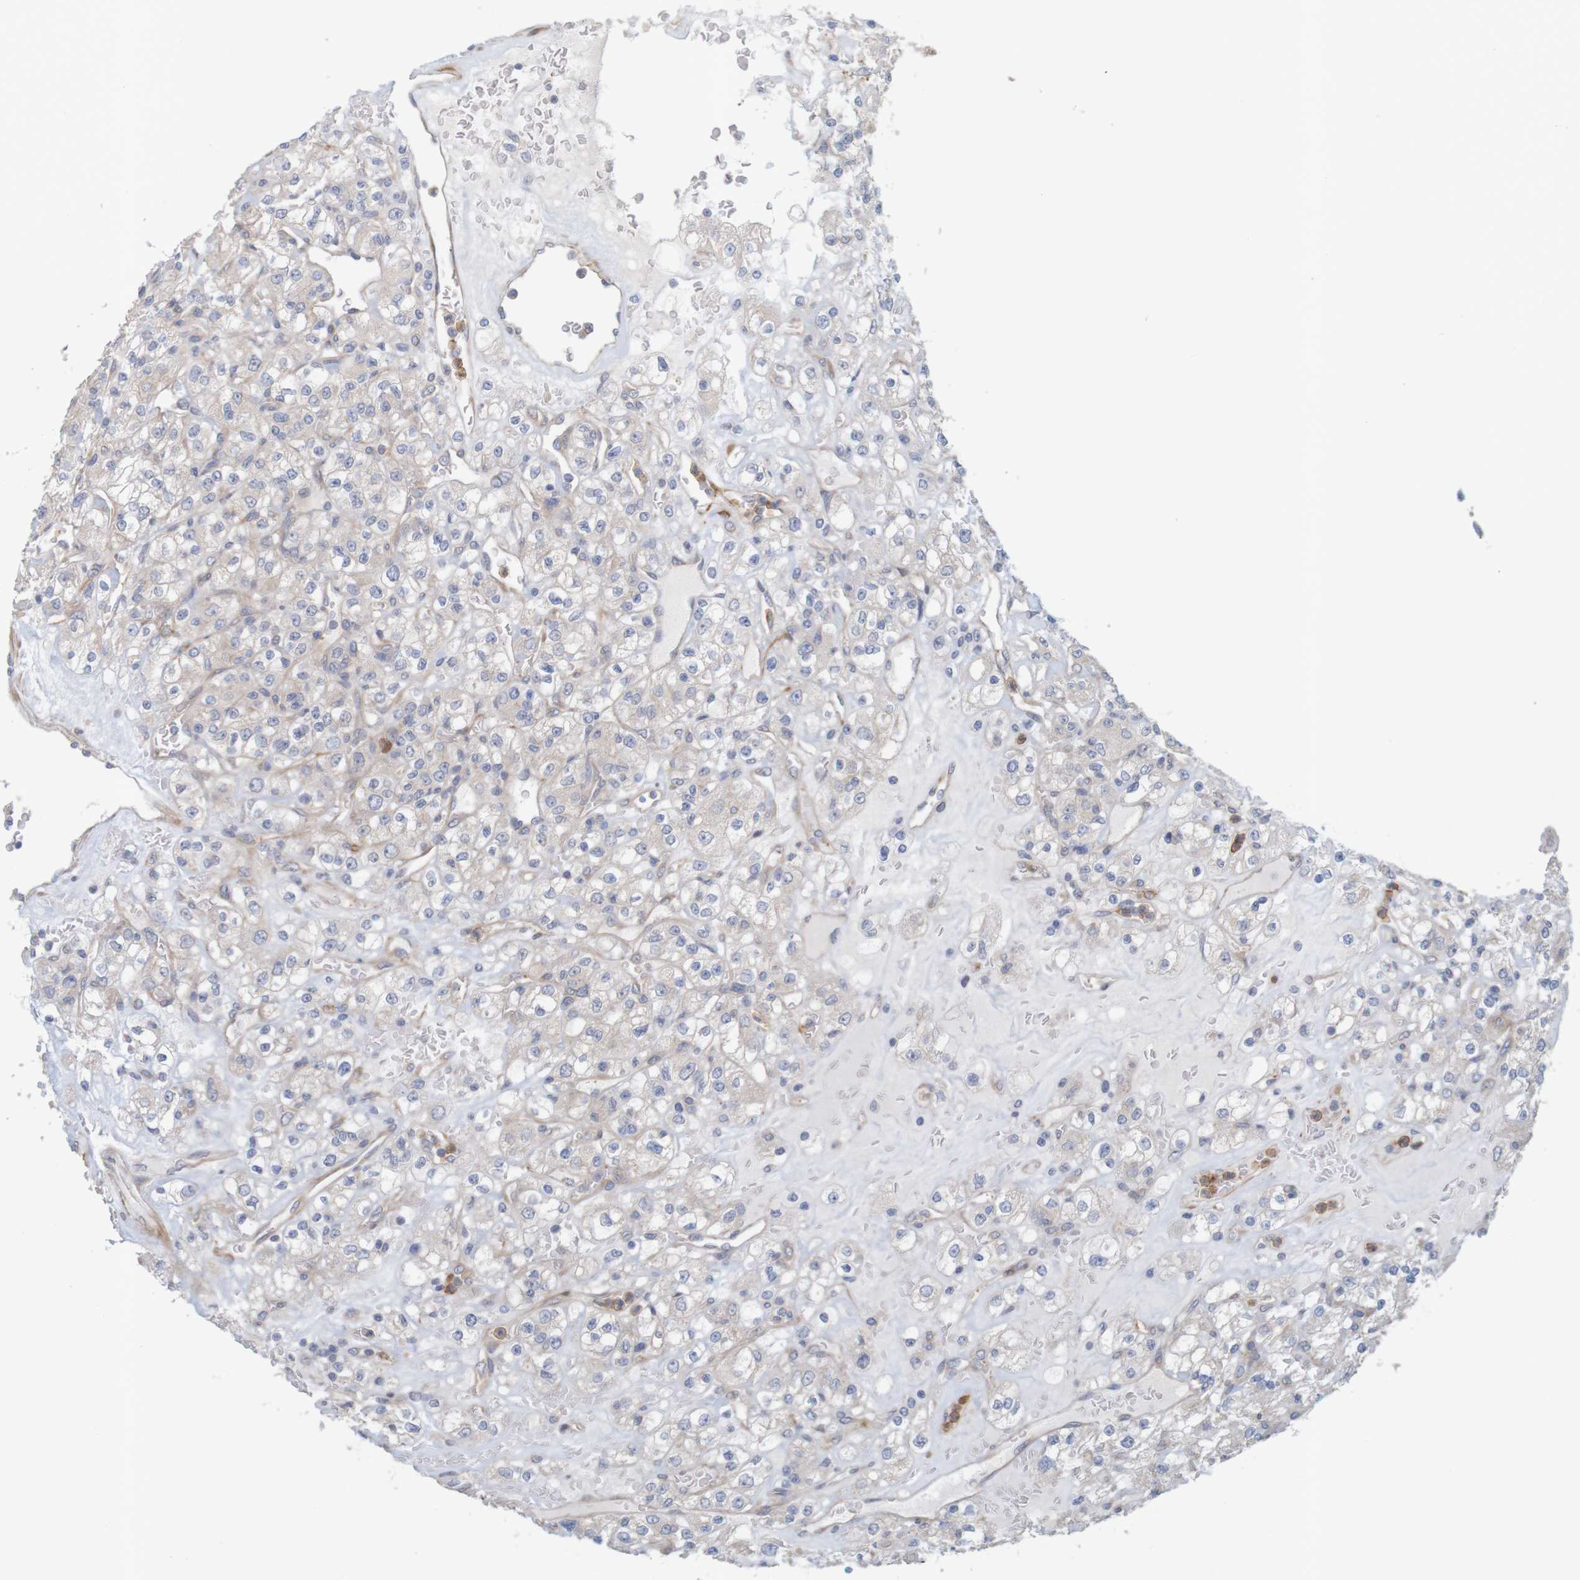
{"staining": {"intensity": "weak", "quantity": "<25%", "location": "cytoplasmic/membranous"}, "tissue": "renal cancer", "cell_type": "Tumor cells", "image_type": "cancer", "snomed": [{"axis": "morphology", "description": "Normal tissue, NOS"}, {"axis": "morphology", "description": "Adenocarcinoma, NOS"}, {"axis": "topography", "description": "Kidney"}], "caption": "IHC of human renal cancer reveals no expression in tumor cells. (Brightfield microscopy of DAB (3,3'-diaminobenzidine) IHC at high magnification).", "gene": "KRT23", "patient": {"sex": "female", "age": 72}}